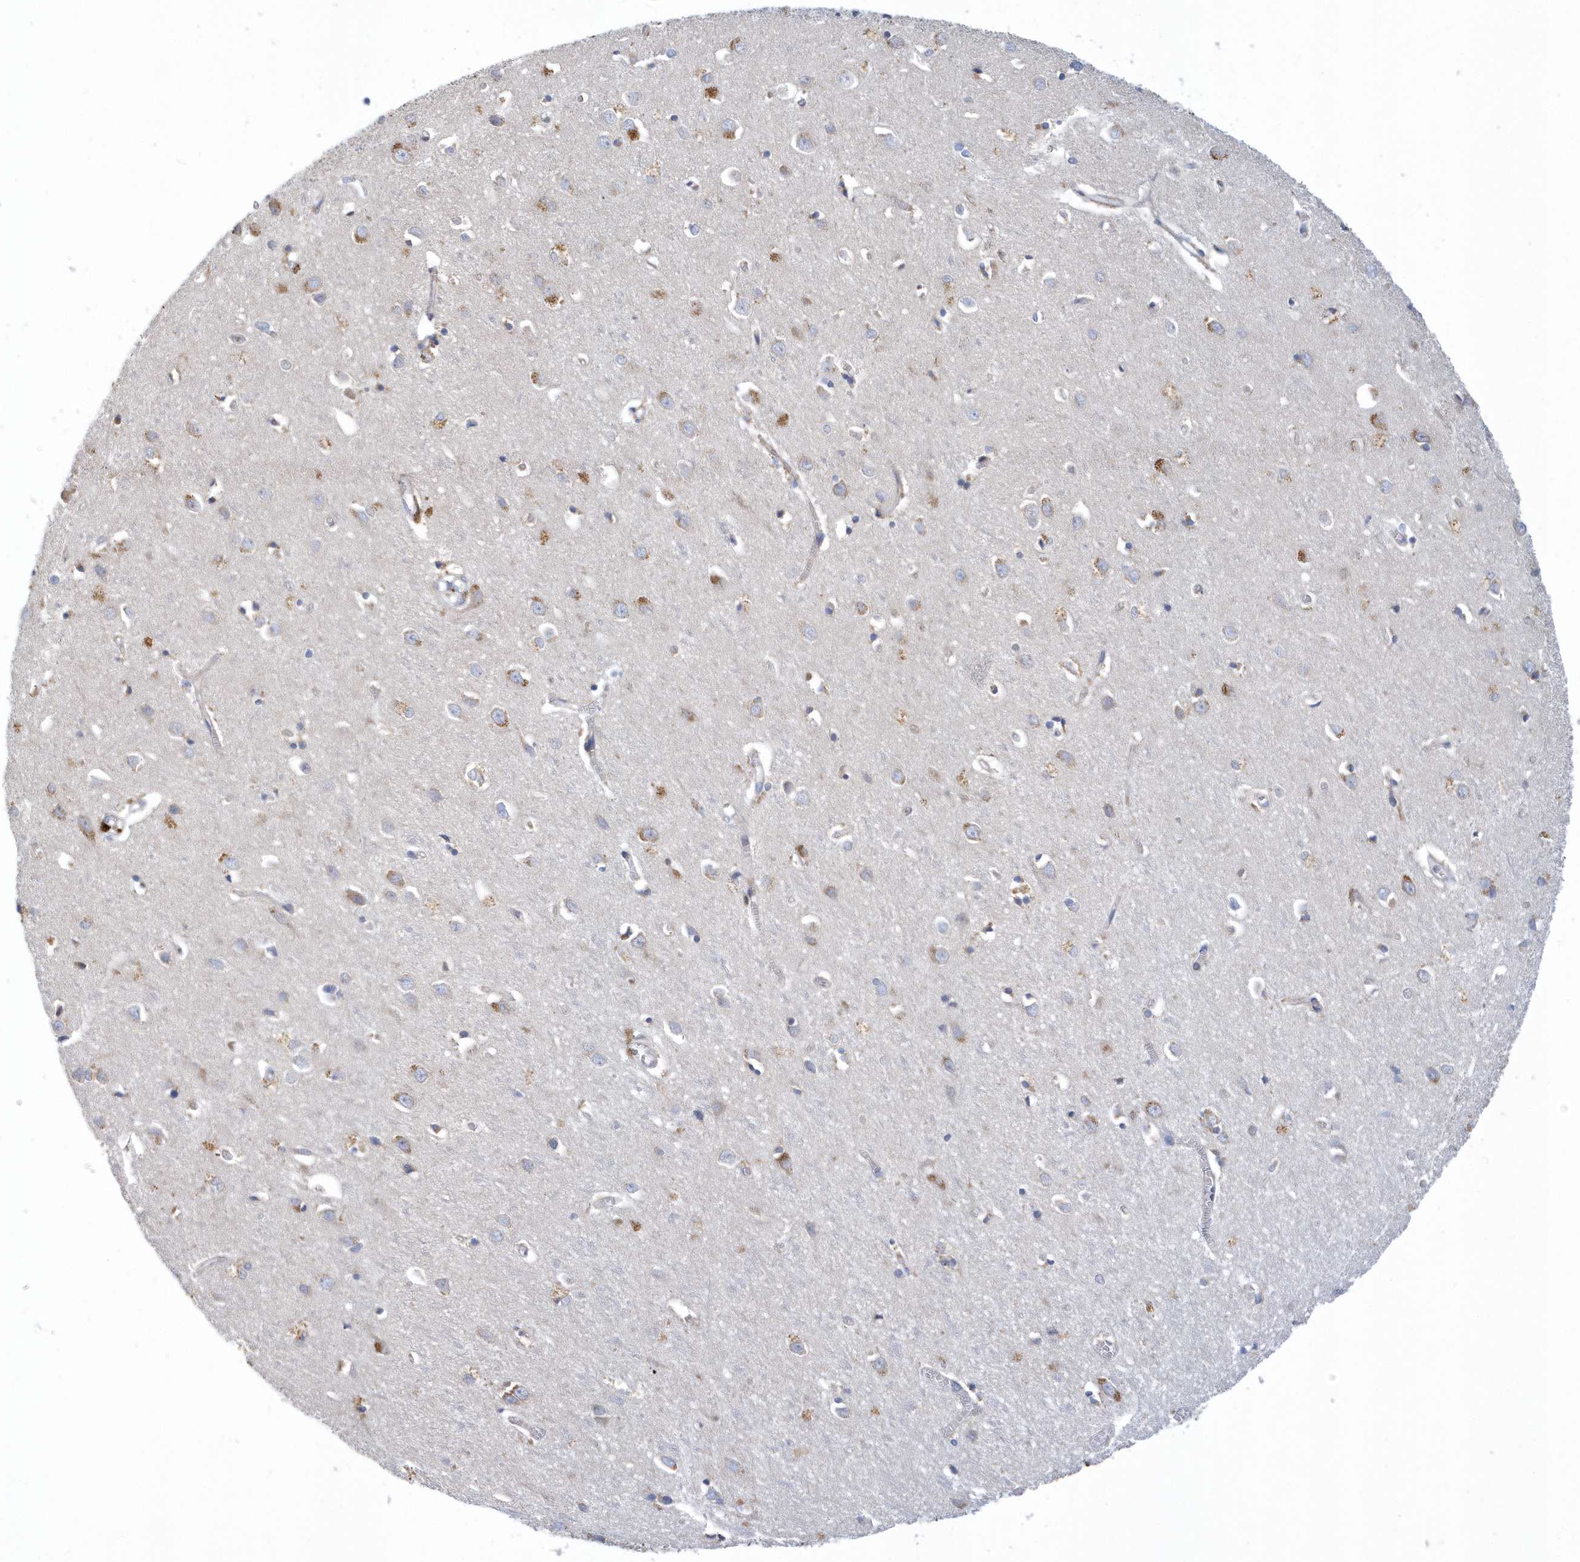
{"staining": {"intensity": "weak", "quantity": "25%-75%", "location": "cytoplasmic/membranous"}, "tissue": "cerebral cortex", "cell_type": "Endothelial cells", "image_type": "normal", "snomed": [{"axis": "morphology", "description": "Normal tissue, NOS"}, {"axis": "topography", "description": "Cerebral cortex"}], "caption": "Endothelial cells show low levels of weak cytoplasmic/membranous positivity in about 25%-75% of cells in unremarkable human cerebral cortex. (brown staining indicates protein expression, while blue staining denotes nuclei).", "gene": "VWA5B2", "patient": {"sex": "female", "age": 64}}